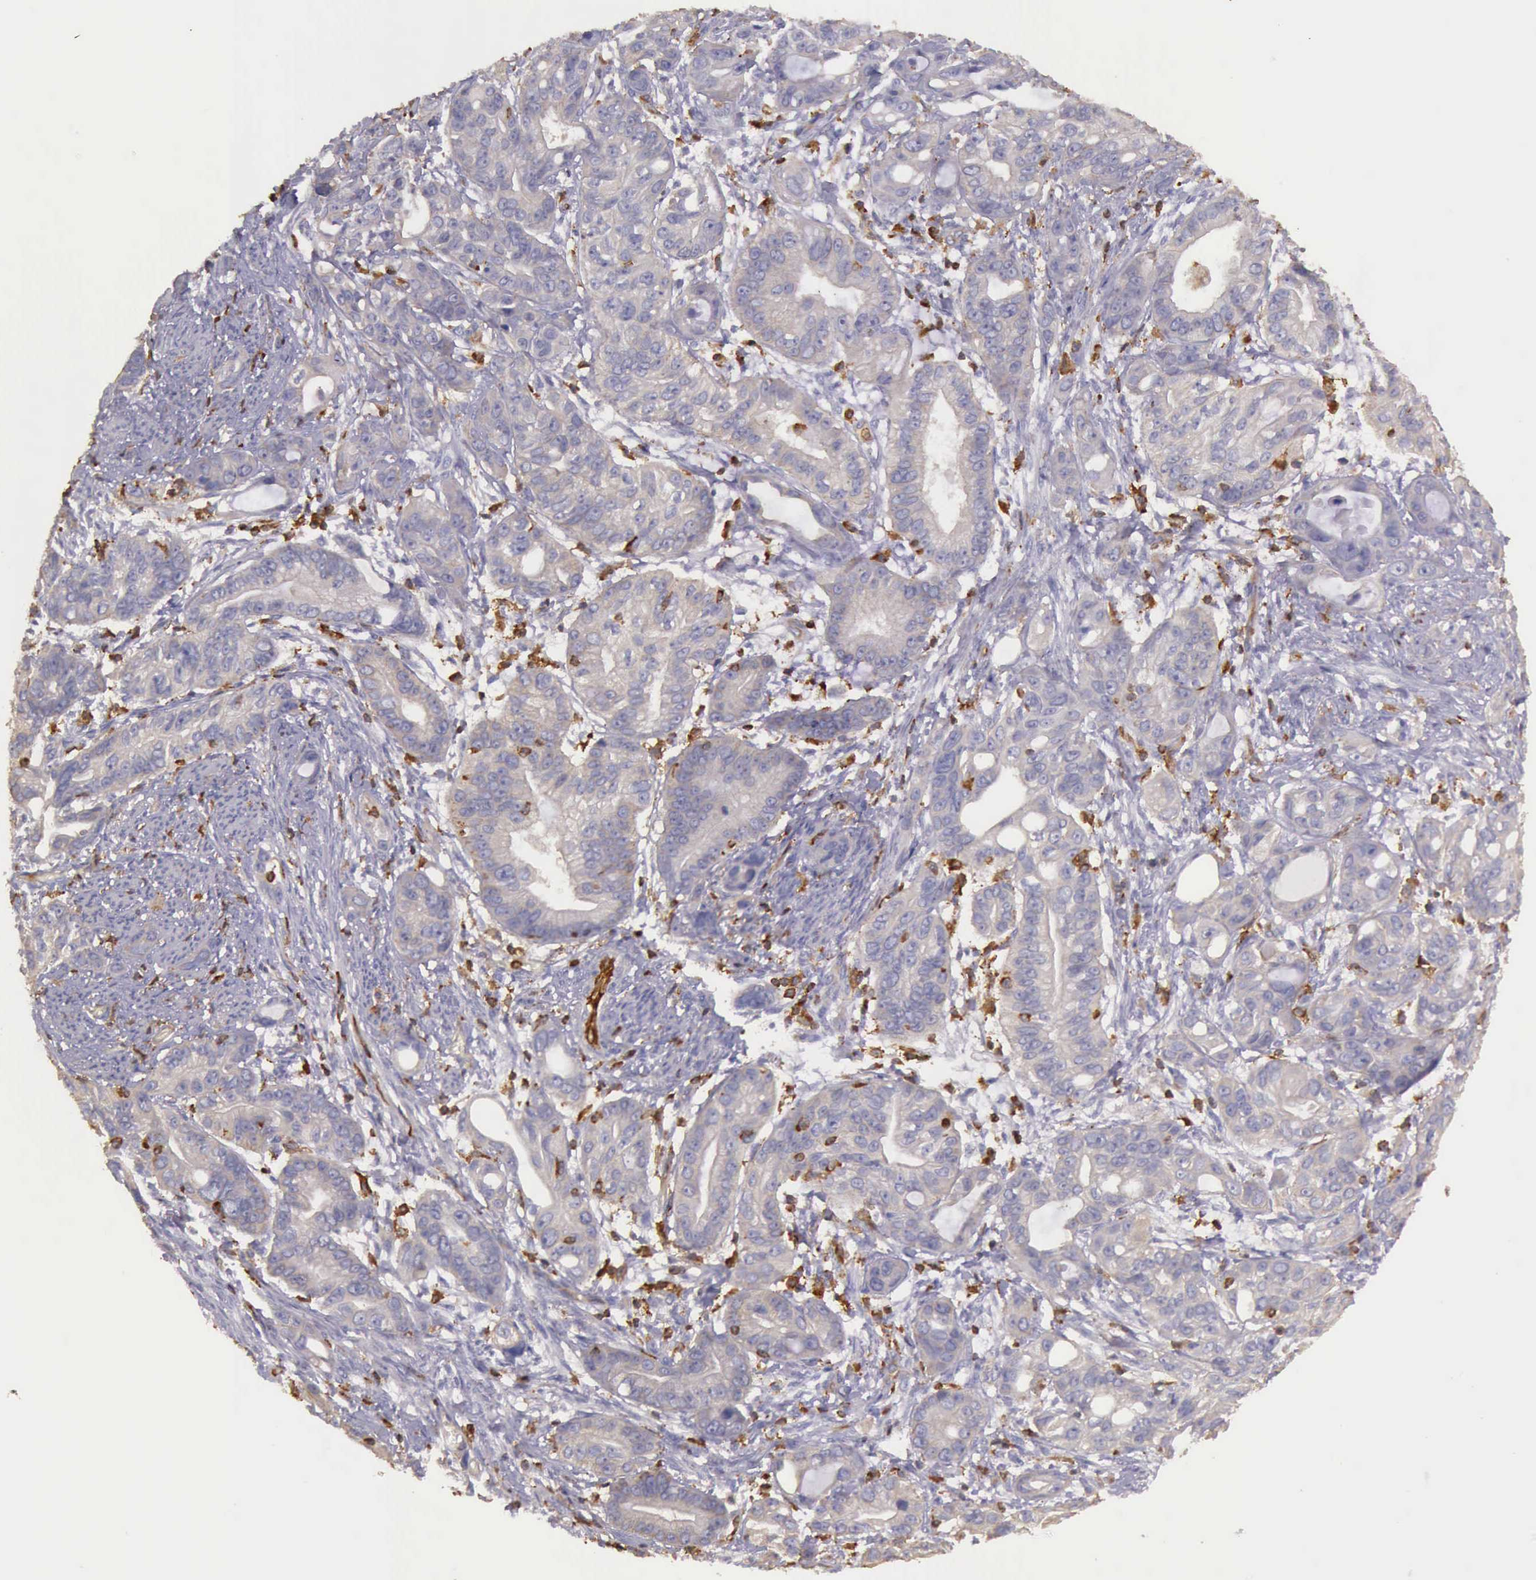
{"staining": {"intensity": "weak", "quantity": "<25%", "location": "cytoplasmic/membranous"}, "tissue": "stomach cancer", "cell_type": "Tumor cells", "image_type": "cancer", "snomed": [{"axis": "morphology", "description": "Adenocarcinoma, NOS"}, {"axis": "topography", "description": "Stomach, upper"}], "caption": "A high-resolution histopathology image shows immunohistochemistry staining of stomach cancer, which demonstrates no significant positivity in tumor cells.", "gene": "ARHGAP4", "patient": {"sex": "male", "age": 47}}